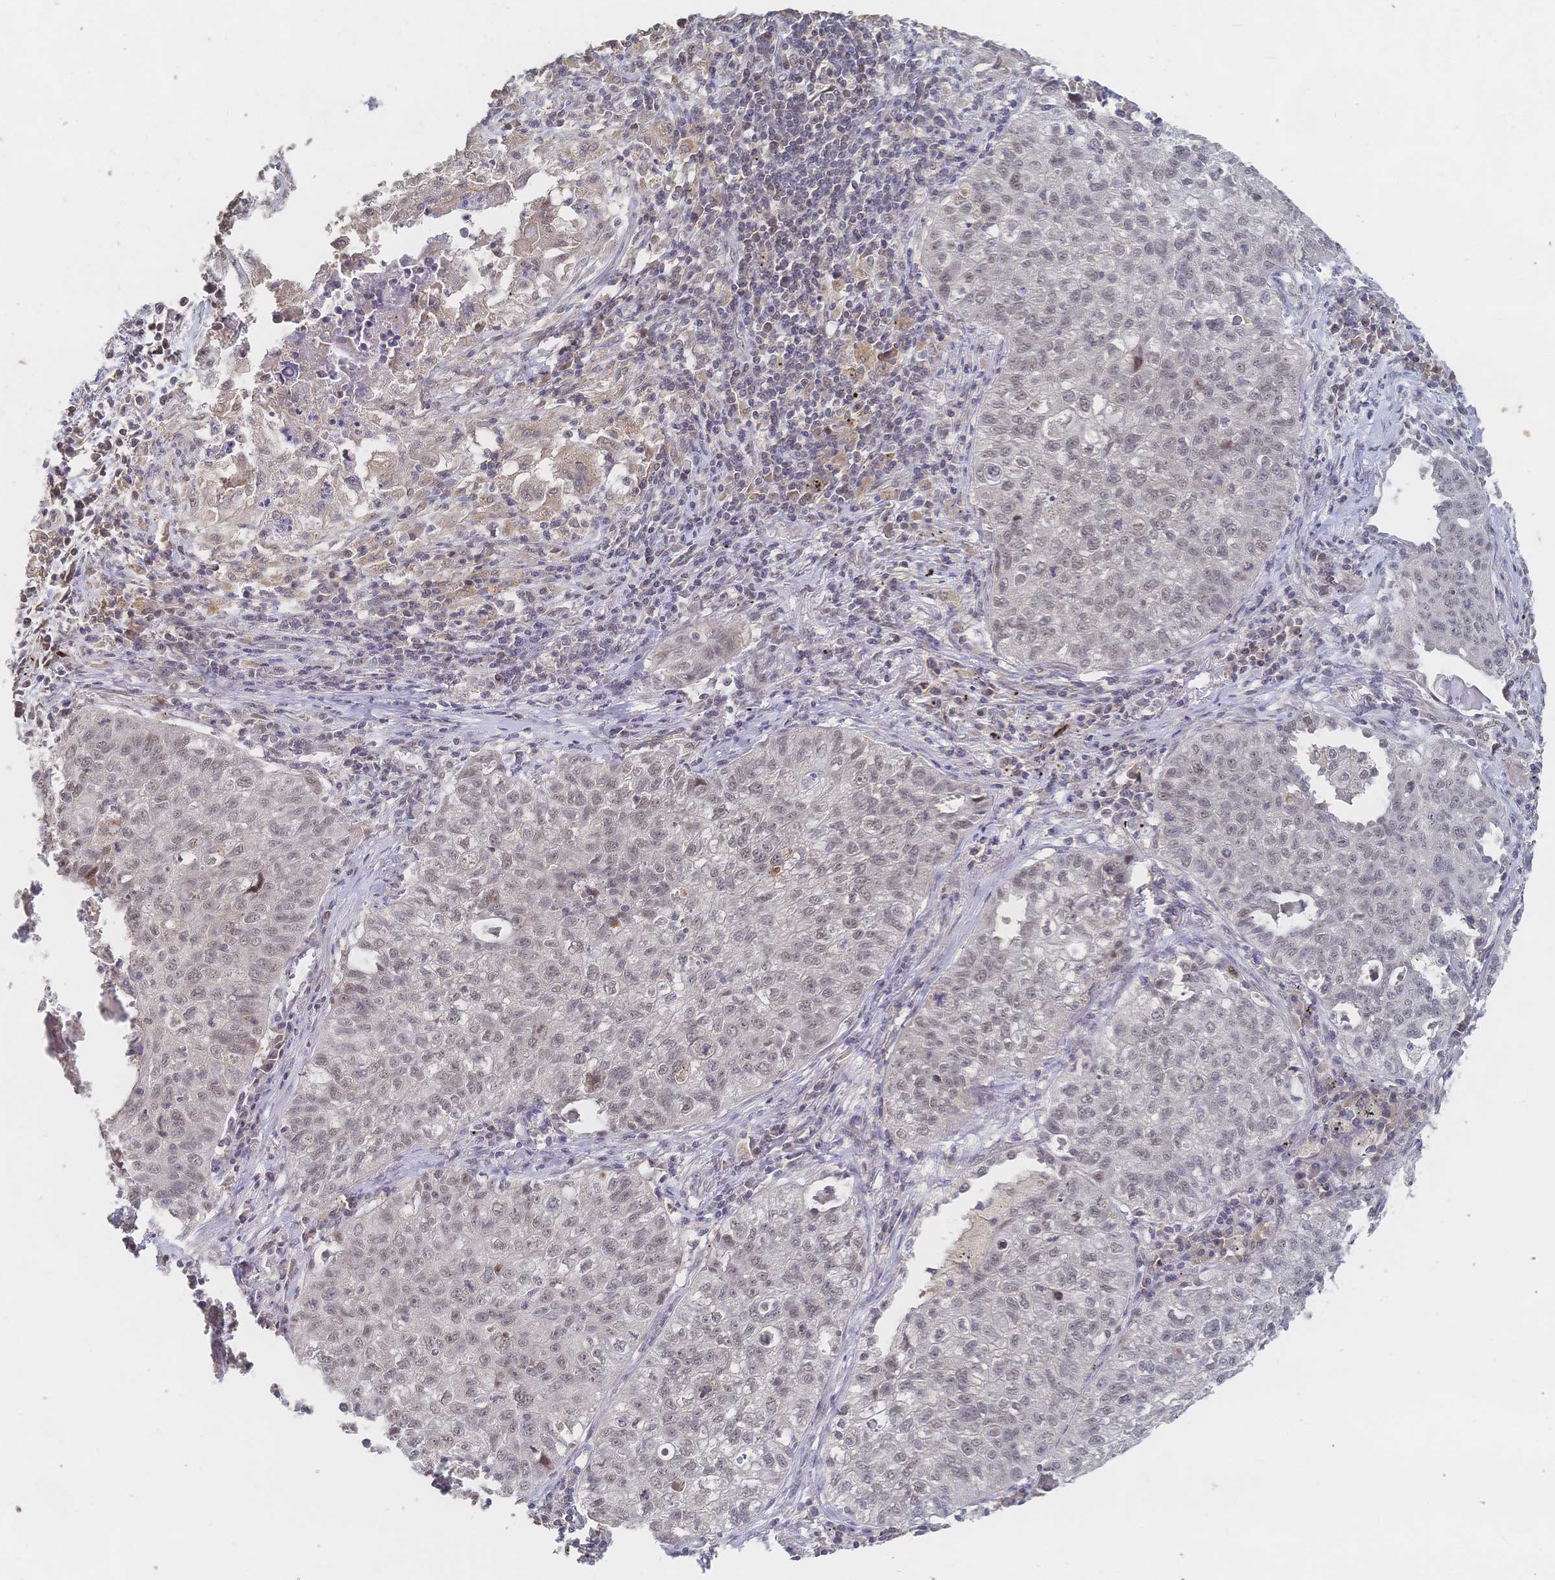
{"staining": {"intensity": "weak", "quantity": "25%-75%", "location": "nuclear"}, "tissue": "lung cancer", "cell_type": "Tumor cells", "image_type": "cancer", "snomed": [{"axis": "morphology", "description": "Normal morphology"}, {"axis": "morphology", "description": "Aneuploidy"}, {"axis": "morphology", "description": "Squamous cell carcinoma, NOS"}, {"axis": "topography", "description": "Lymph node"}, {"axis": "topography", "description": "Lung"}], "caption": "Aneuploidy (lung) stained with a brown dye displays weak nuclear positive positivity in approximately 25%-75% of tumor cells.", "gene": "LRP5", "patient": {"sex": "female", "age": 76}}